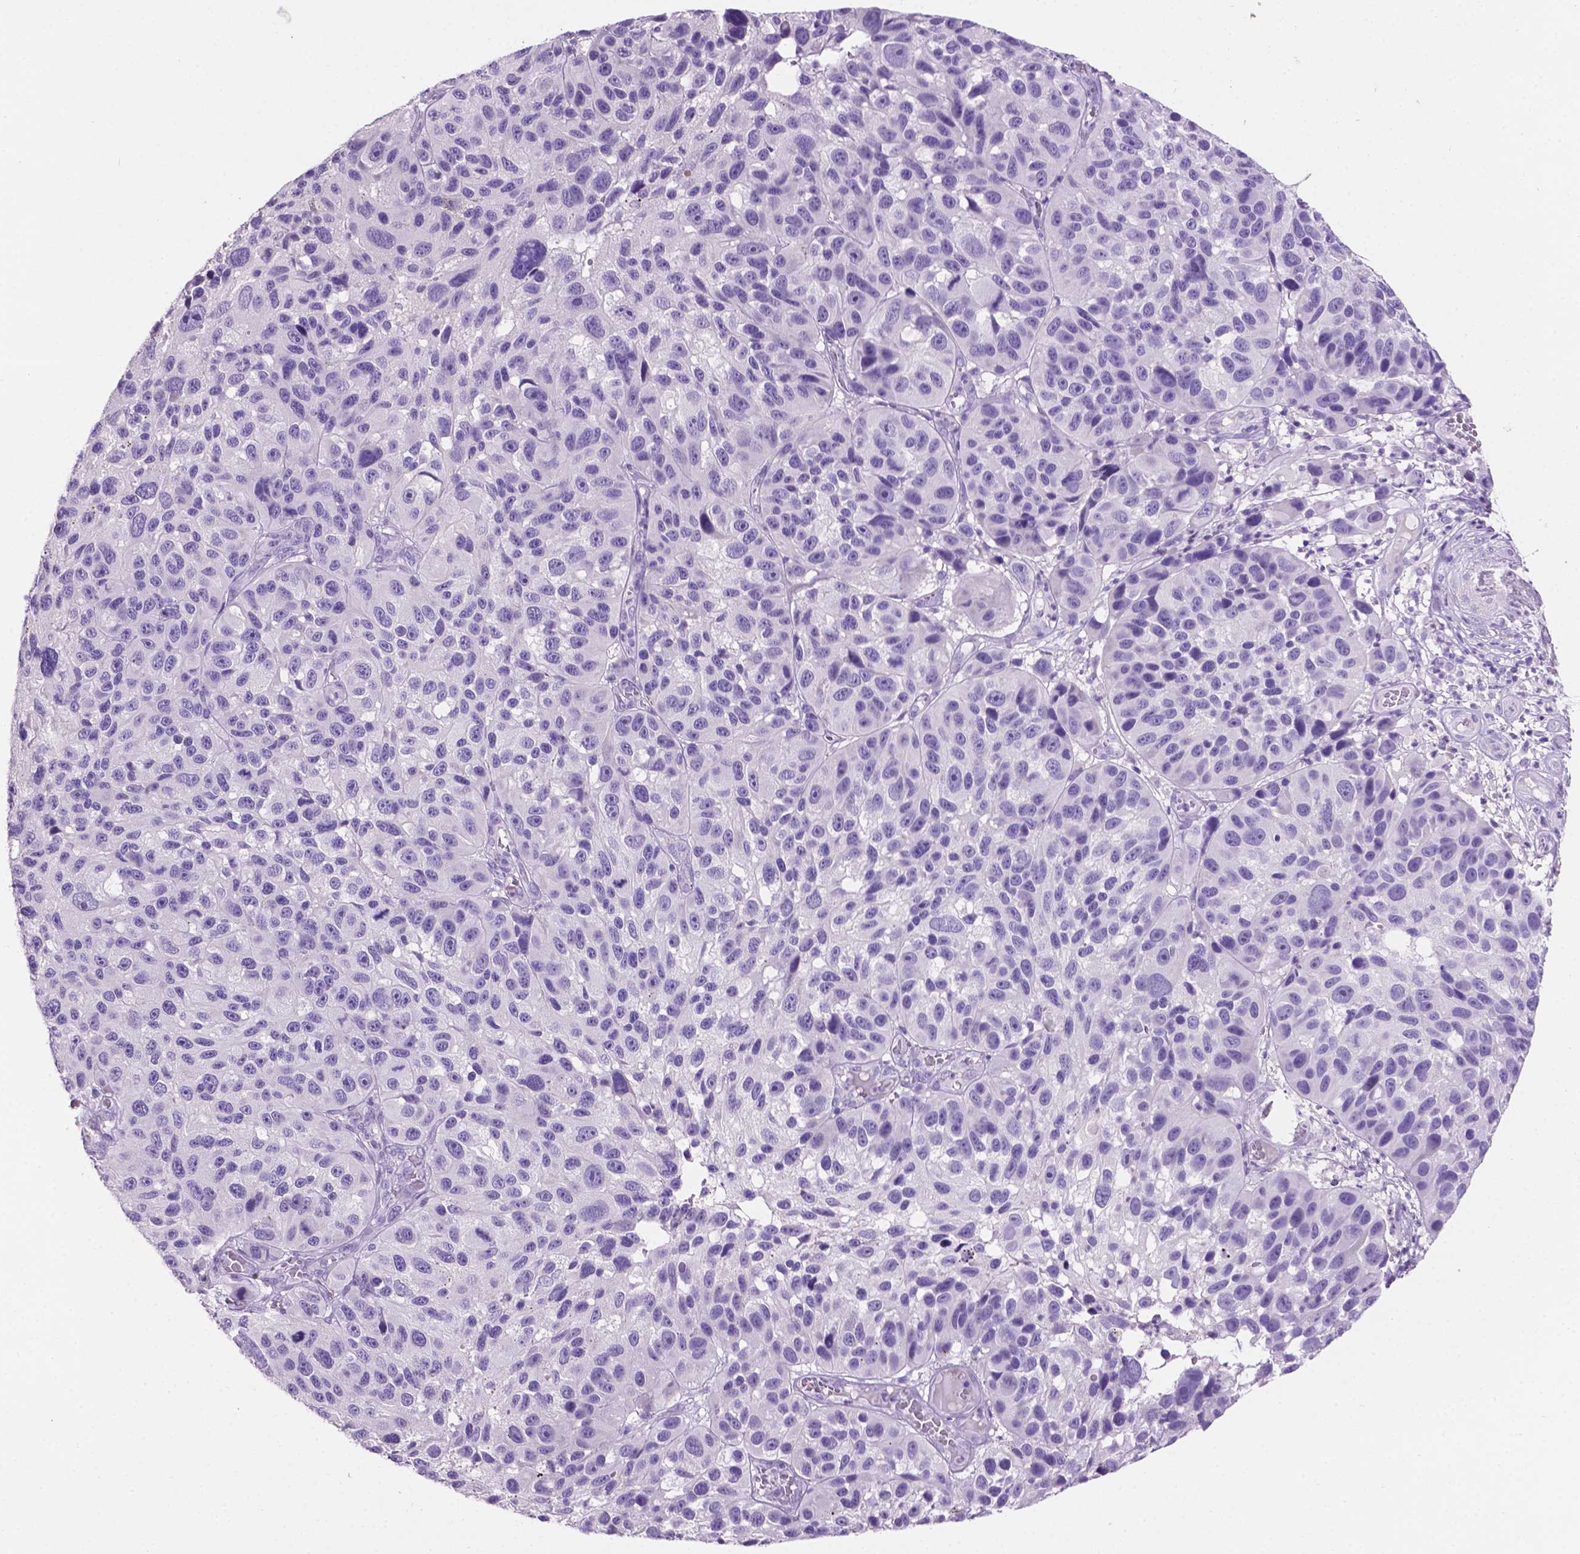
{"staining": {"intensity": "negative", "quantity": "none", "location": "none"}, "tissue": "melanoma", "cell_type": "Tumor cells", "image_type": "cancer", "snomed": [{"axis": "morphology", "description": "Malignant melanoma, NOS"}, {"axis": "topography", "description": "Skin"}], "caption": "High magnification brightfield microscopy of malignant melanoma stained with DAB (brown) and counterstained with hematoxylin (blue): tumor cells show no significant staining. (Brightfield microscopy of DAB immunohistochemistry (IHC) at high magnification).", "gene": "TACSTD2", "patient": {"sex": "male", "age": 53}}